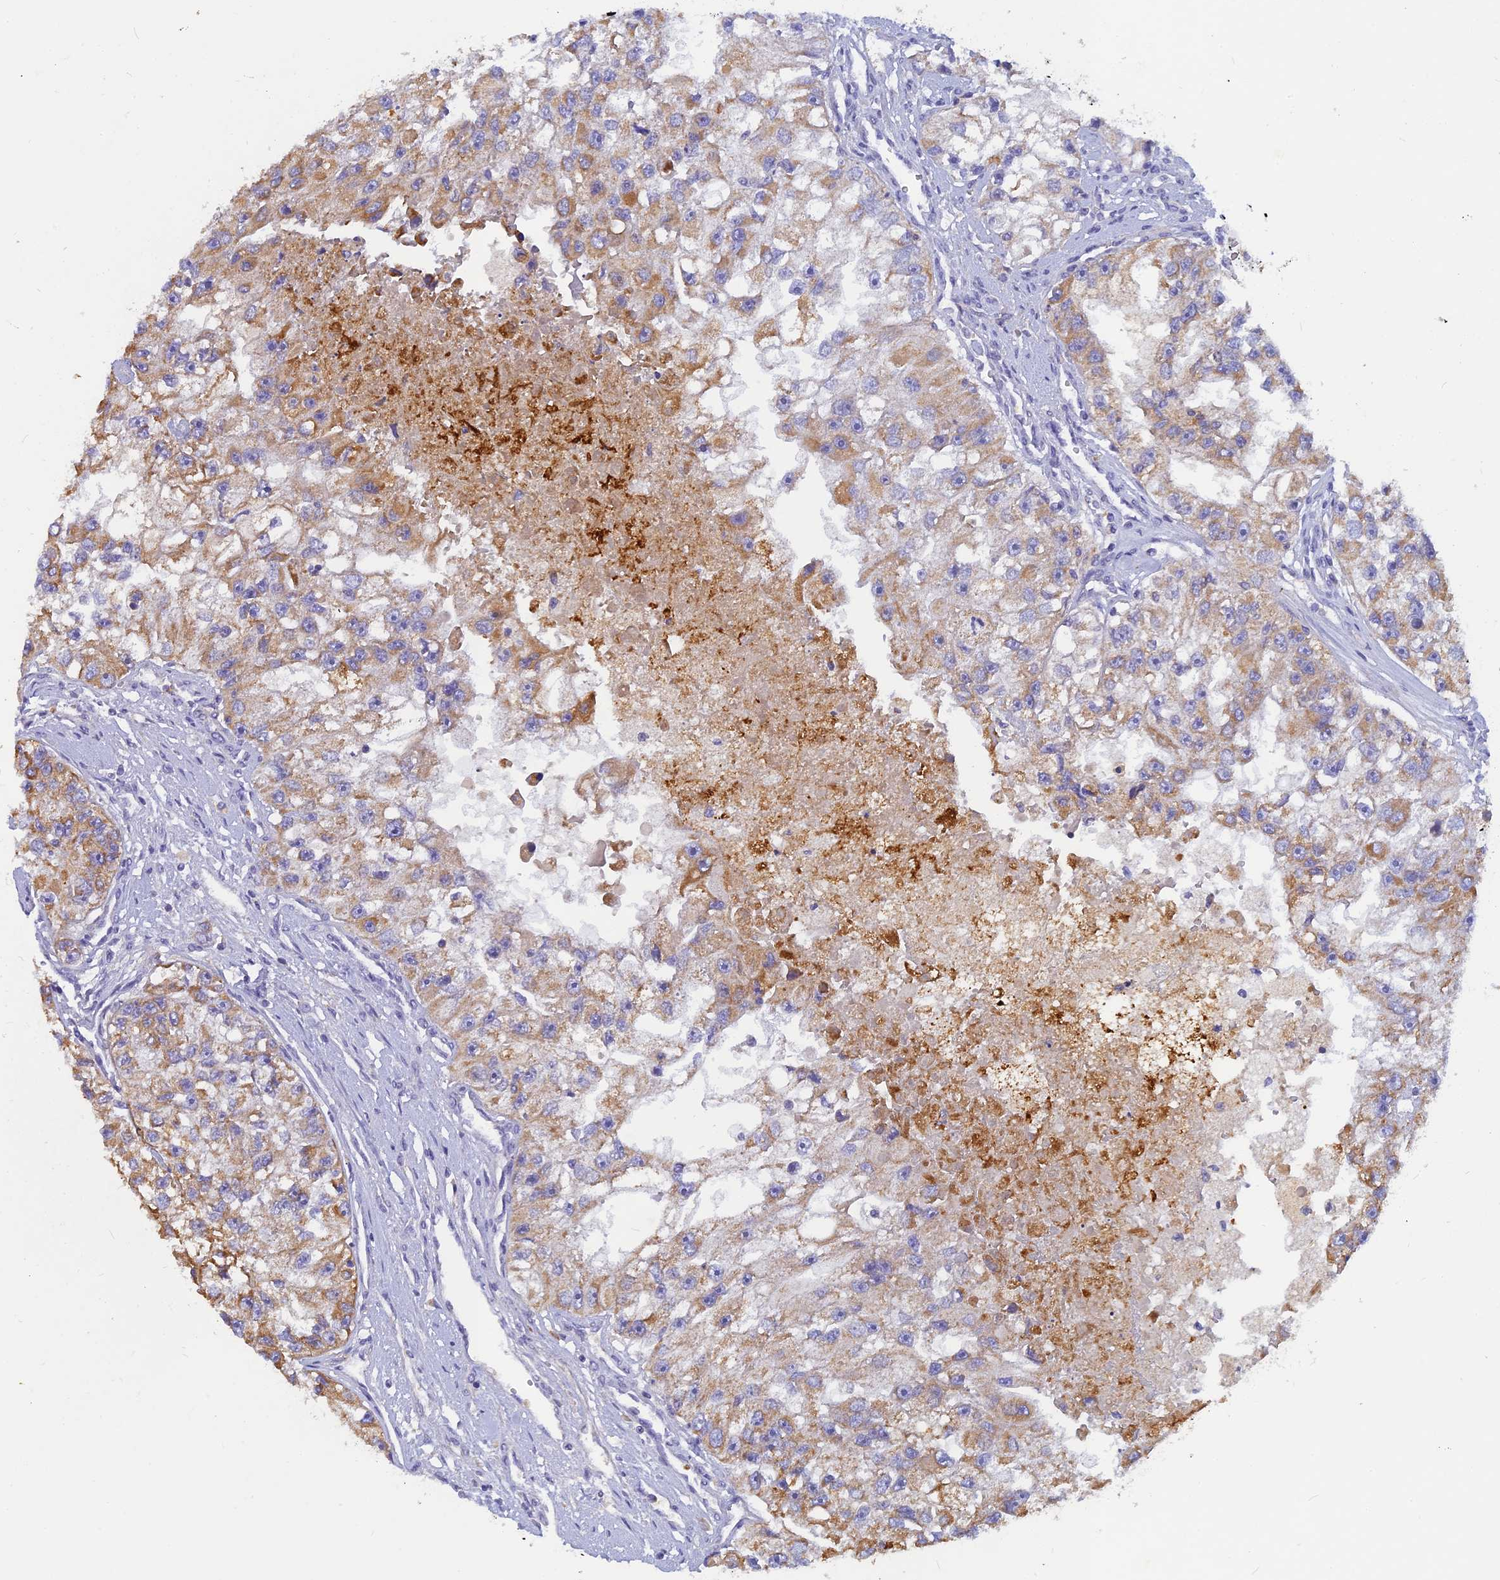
{"staining": {"intensity": "moderate", "quantity": ">75%", "location": "cytoplasmic/membranous"}, "tissue": "renal cancer", "cell_type": "Tumor cells", "image_type": "cancer", "snomed": [{"axis": "morphology", "description": "Adenocarcinoma, NOS"}, {"axis": "topography", "description": "Kidney"}], "caption": "High-power microscopy captured an immunohistochemistry (IHC) photomicrograph of renal adenocarcinoma, revealing moderate cytoplasmic/membranous staining in approximately >75% of tumor cells.", "gene": "CACNA1B", "patient": {"sex": "male", "age": 63}}